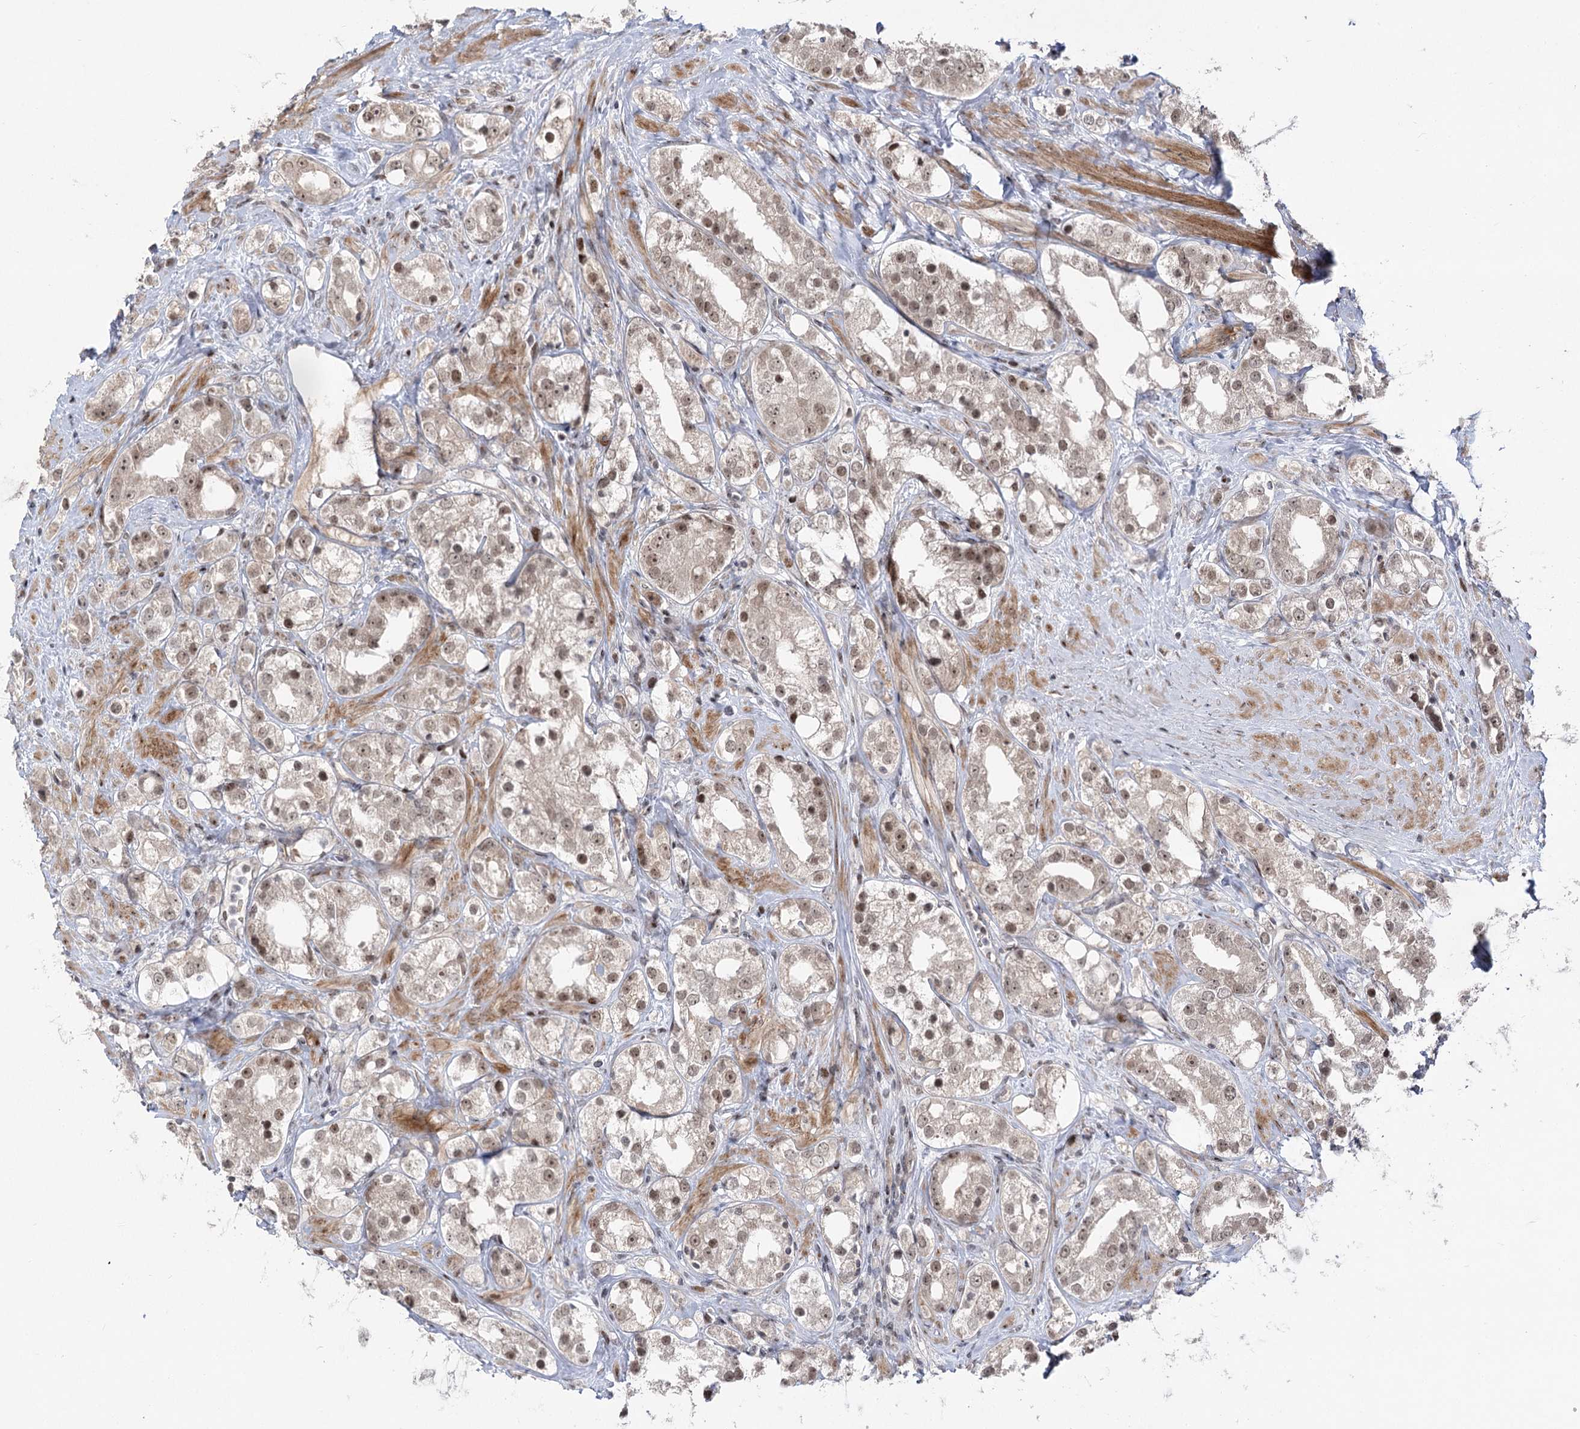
{"staining": {"intensity": "weak", "quantity": ">75%", "location": "nuclear"}, "tissue": "prostate cancer", "cell_type": "Tumor cells", "image_type": "cancer", "snomed": [{"axis": "morphology", "description": "Adenocarcinoma, NOS"}, {"axis": "topography", "description": "Prostate"}], "caption": "Immunohistochemical staining of prostate adenocarcinoma reveals low levels of weak nuclear protein expression in approximately >75% of tumor cells.", "gene": "HELQ", "patient": {"sex": "male", "age": 79}}